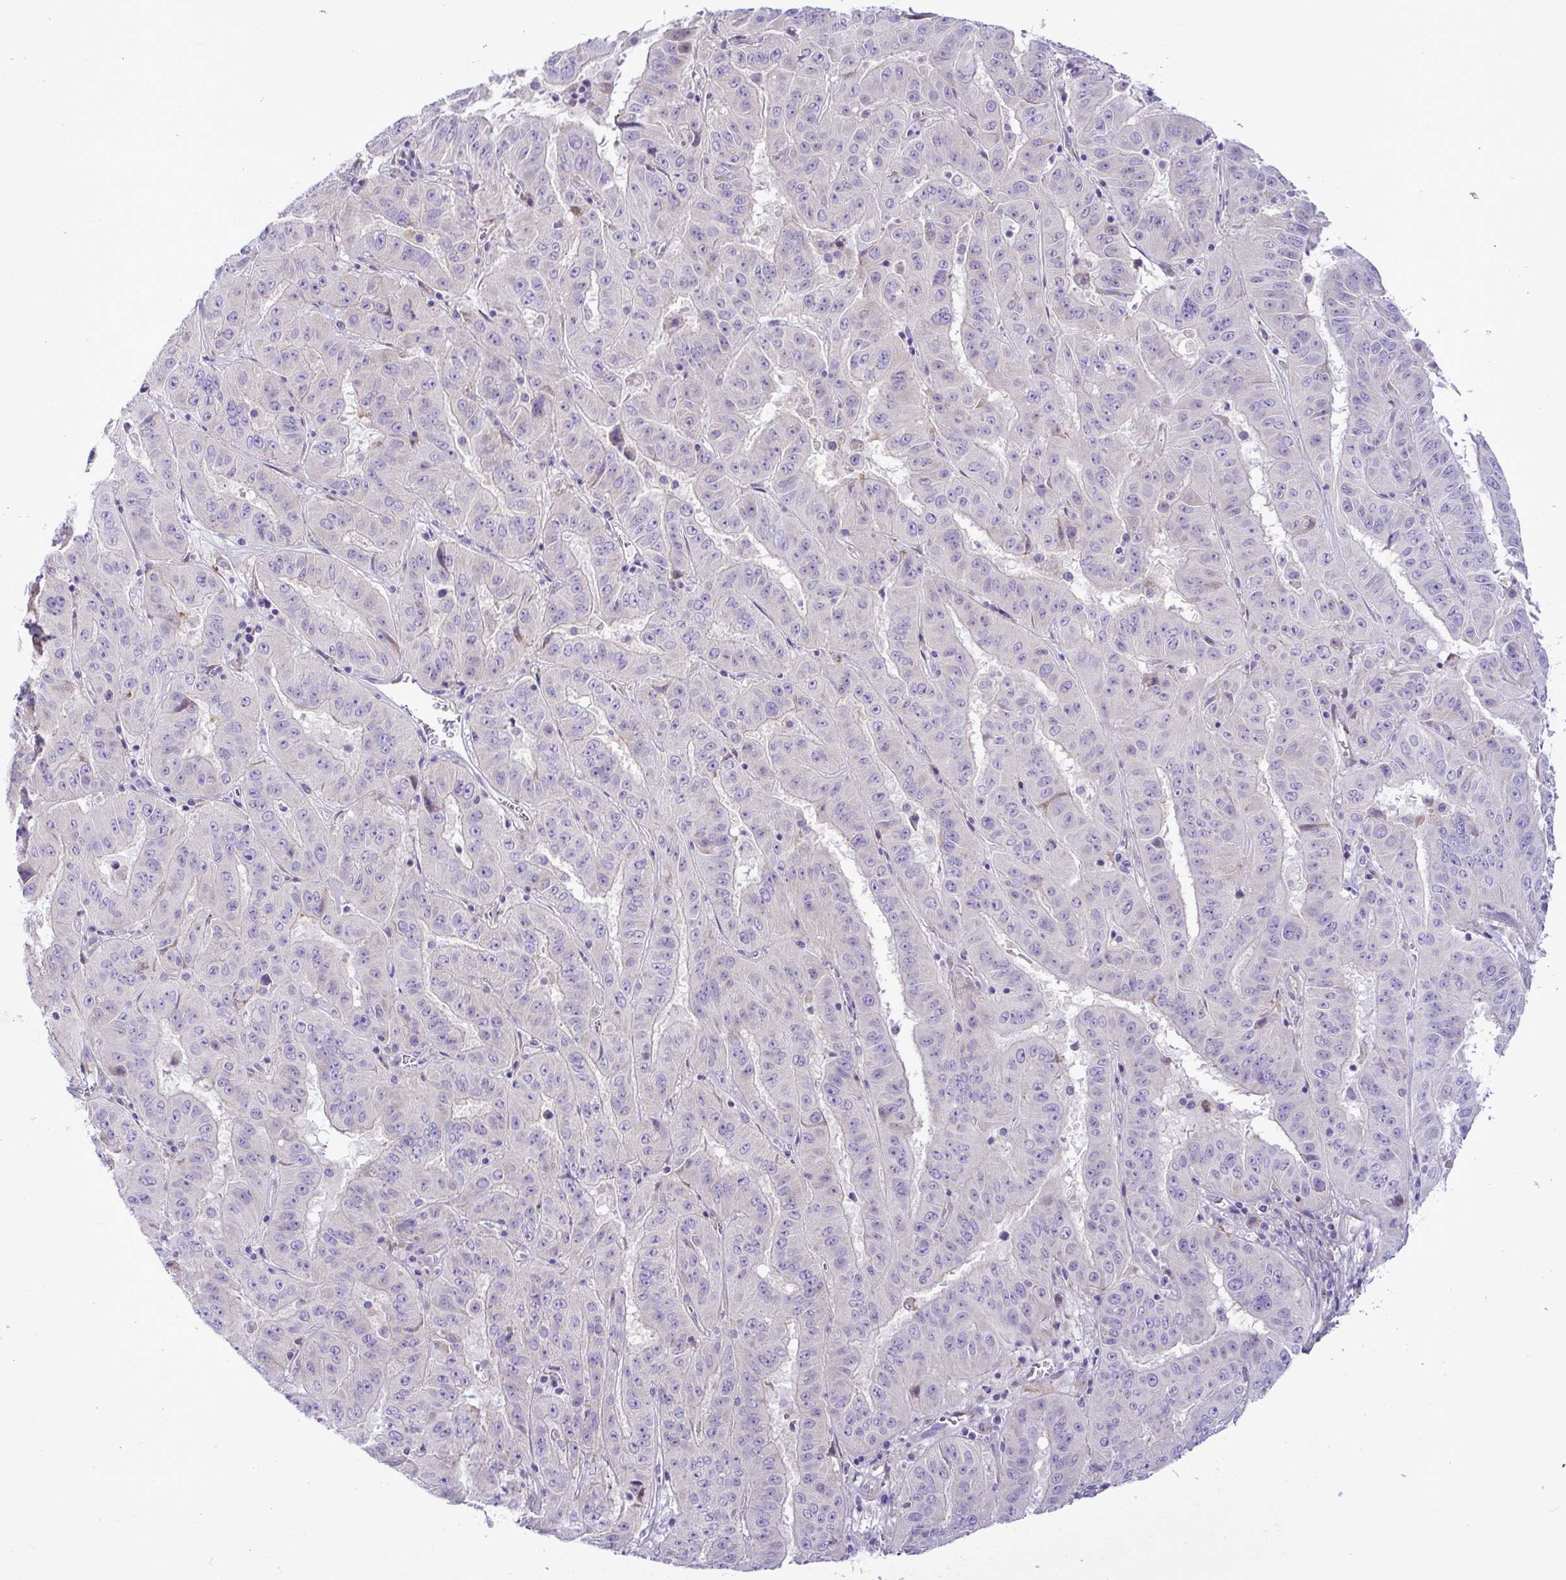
{"staining": {"intensity": "negative", "quantity": "none", "location": "none"}, "tissue": "pancreatic cancer", "cell_type": "Tumor cells", "image_type": "cancer", "snomed": [{"axis": "morphology", "description": "Adenocarcinoma, NOS"}, {"axis": "topography", "description": "Pancreas"}], "caption": "Tumor cells are negative for protein expression in human pancreatic adenocarcinoma.", "gene": "FAM86B1", "patient": {"sex": "male", "age": 63}}